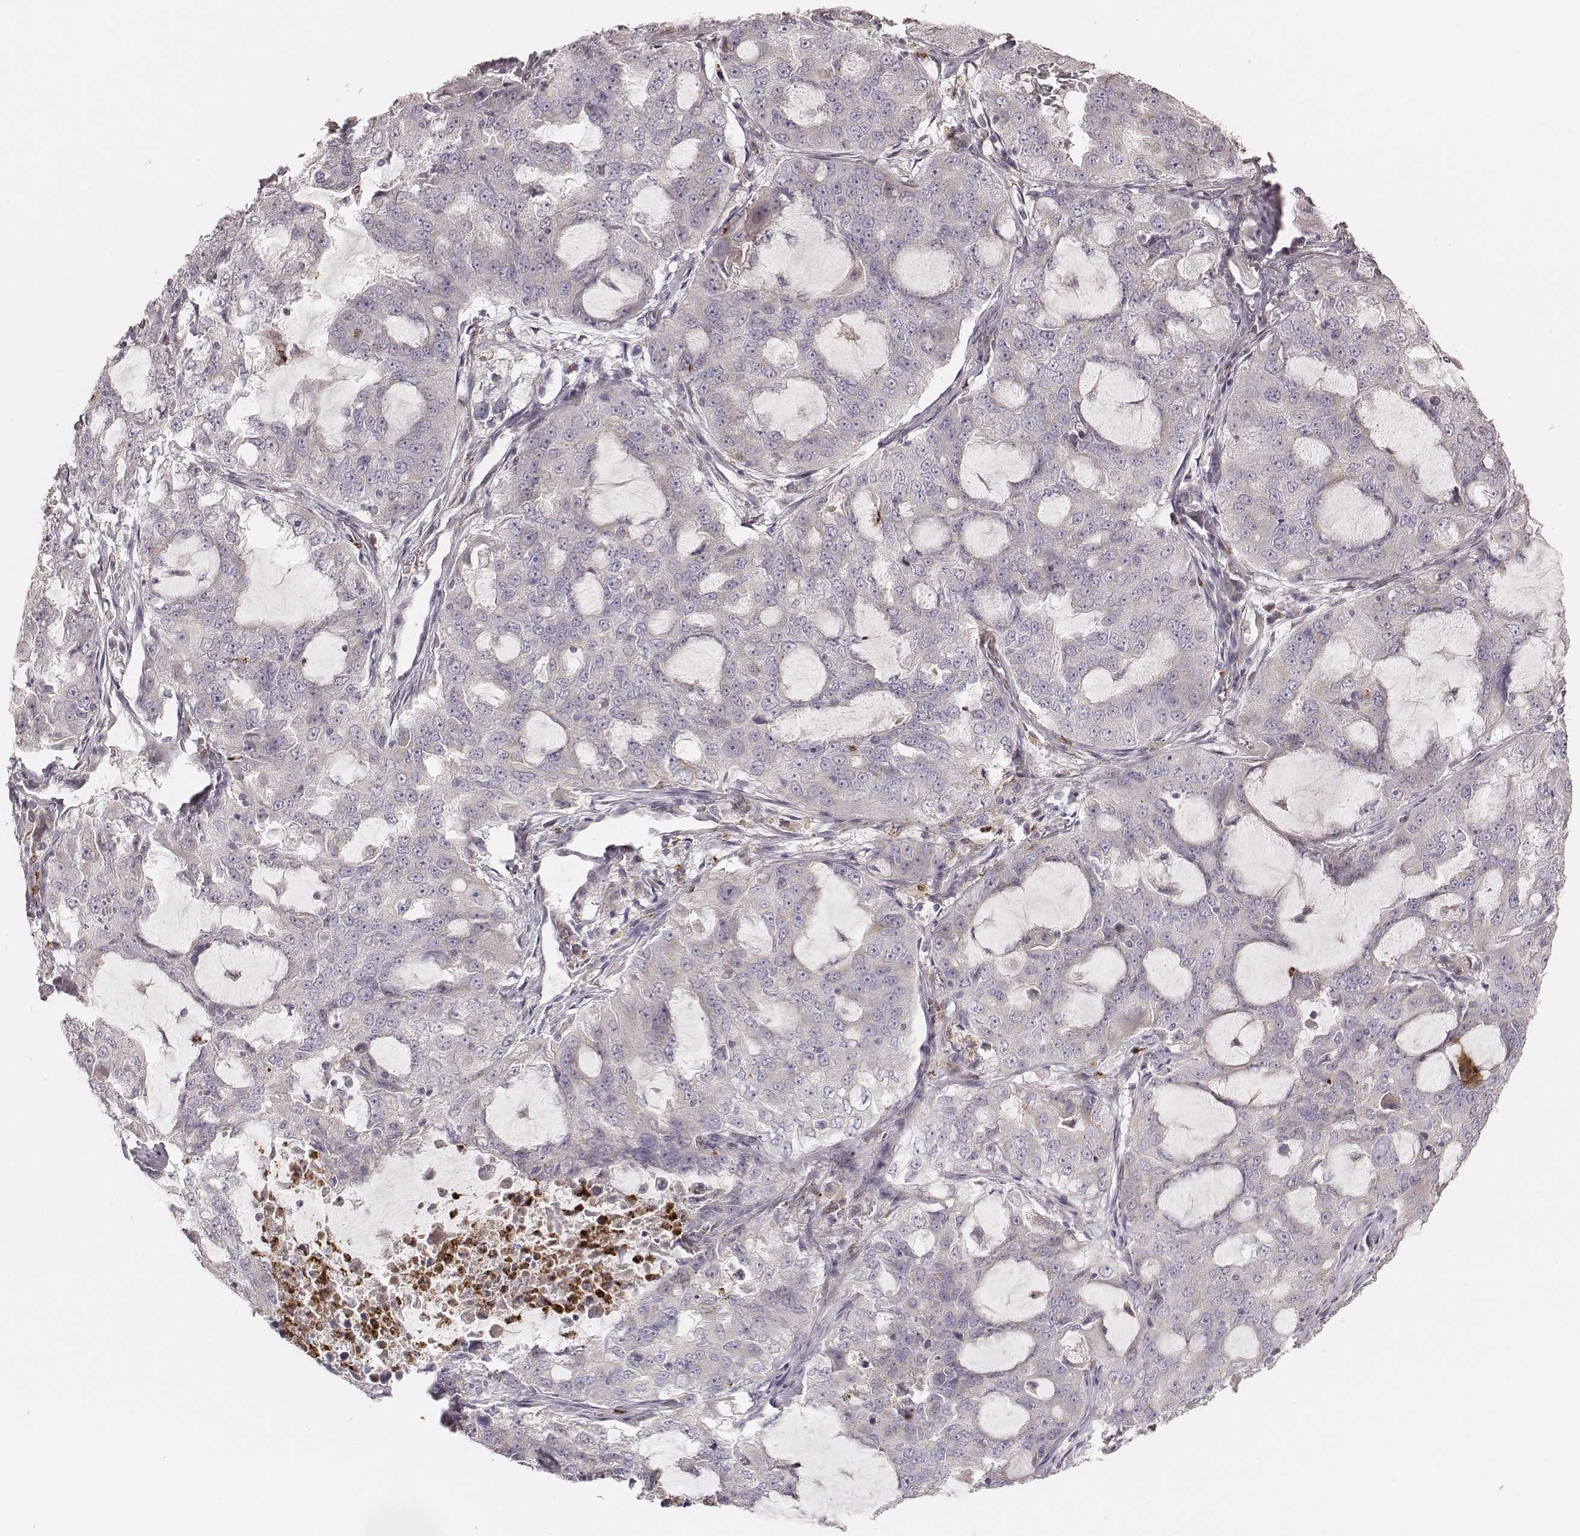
{"staining": {"intensity": "negative", "quantity": "none", "location": "none"}, "tissue": "lung cancer", "cell_type": "Tumor cells", "image_type": "cancer", "snomed": [{"axis": "morphology", "description": "Adenocarcinoma, NOS"}, {"axis": "topography", "description": "Lung"}], "caption": "Lung cancer (adenocarcinoma) was stained to show a protein in brown. There is no significant expression in tumor cells.", "gene": "ABCA7", "patient": {"sex": "female", "age": 61}}